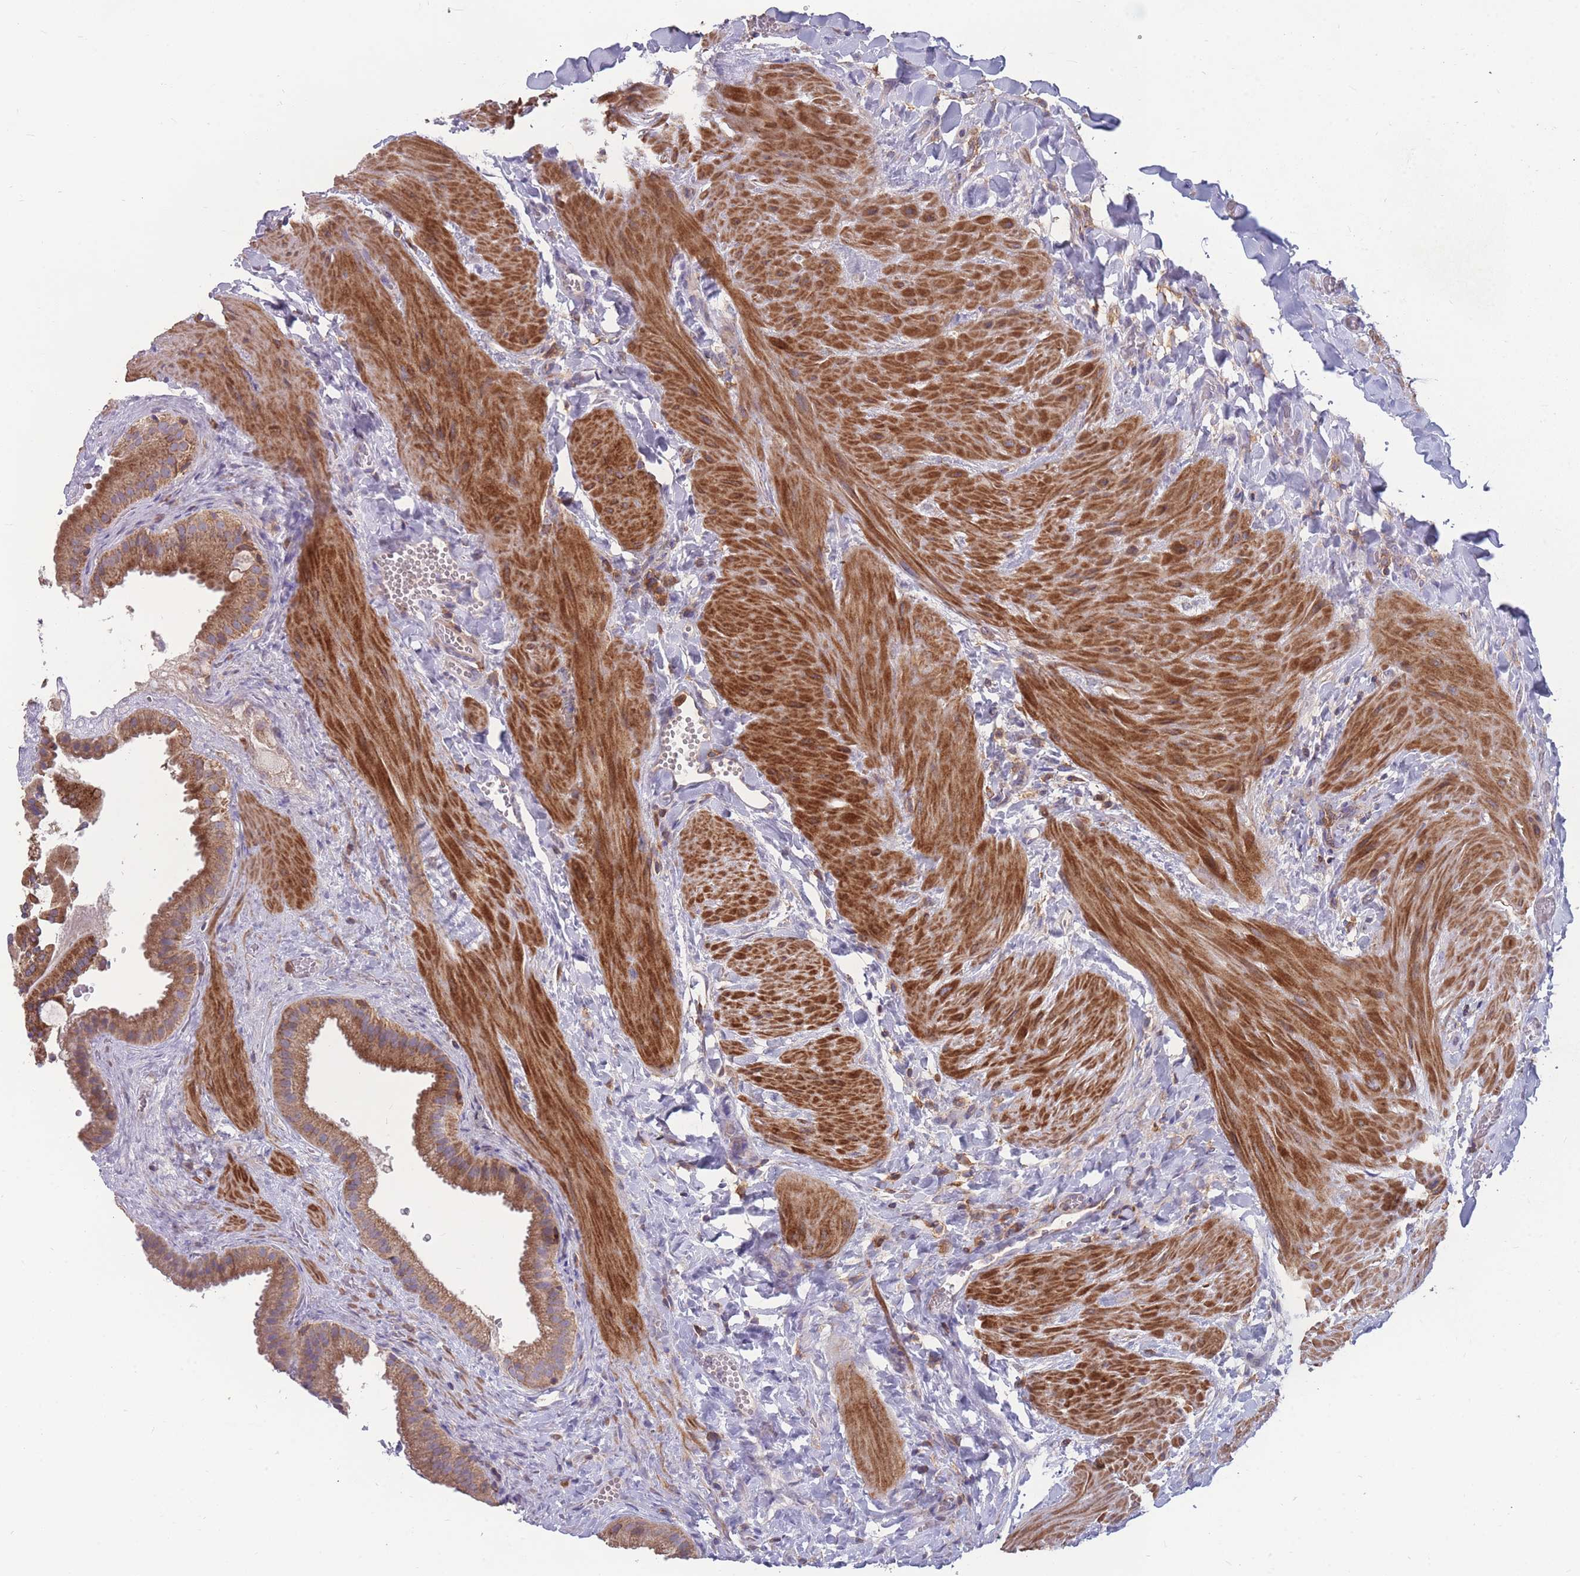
{"staining": {"intensity": "moderate", "quantity": ">75%", "location": "cytoplasmic/membranous"}, "tissue": "gallbladder", "cell_type": "Glandular cells", "image_type": "normal", "snomed": [{"axis": "morphology", "description": "Normal tissue, NOS"}, {"axis": "topography", "description": "Gallbladder"}], "caption": "High-magnification brightfield microscopy of normal gallbladder stained with DAB (brown) and counterstained with hematoxylin (blue). glandular cells exhibit moderate cytoplasmic/membranous expression is identified in about>75% of cells.", "gene": "CD33", "patient": {"sex": "male", "age": 55}}